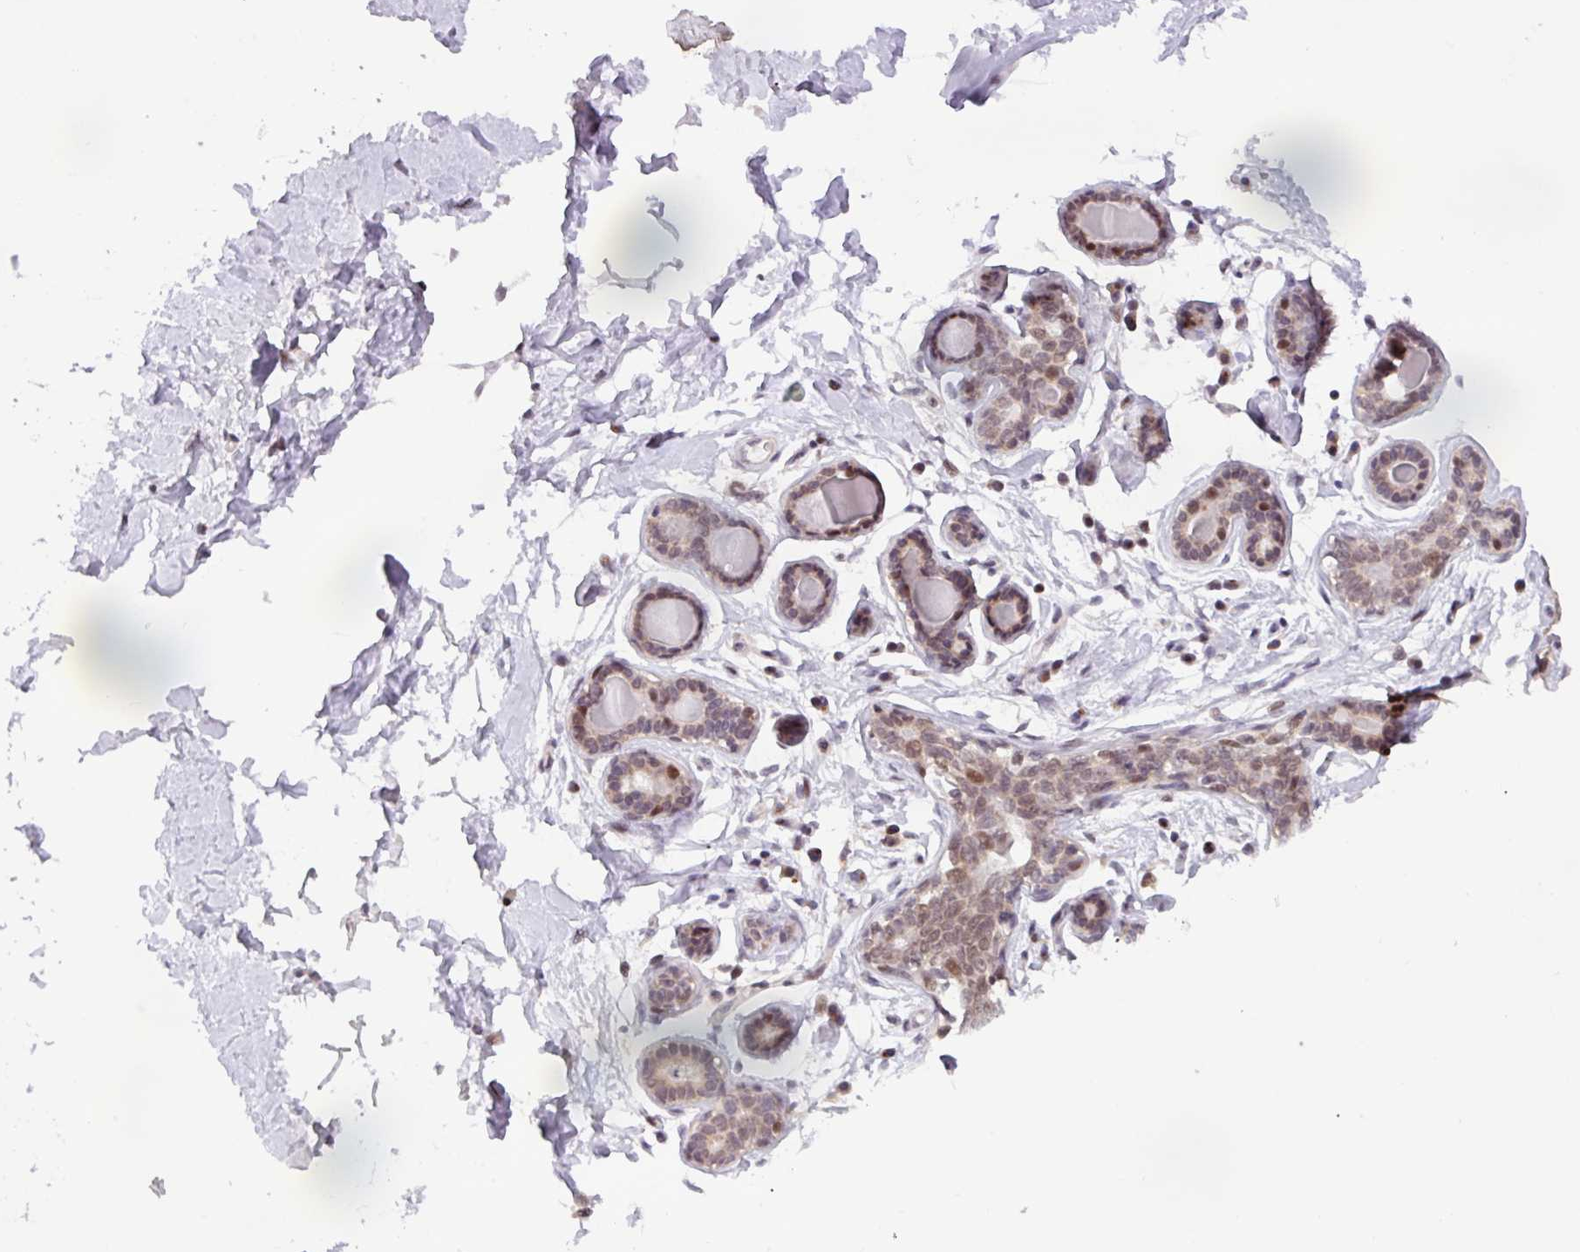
{"staining": {"intensity": "negative", "quantity": "none", "location": "none"}, "tissue": "breast", "cell_type": "Adipocytes", "image_type": "normal", "snomed": [{"axis": "morphology", "description": "Normal tissue, NOS"}, {"axis": "topography", "description": "Breast"}], "caption": "The photomicrograph exhibits no staining of adipocytes in normal breast.", "gene": "BRD3", "patient": {"sex": "female", "age": 23}}